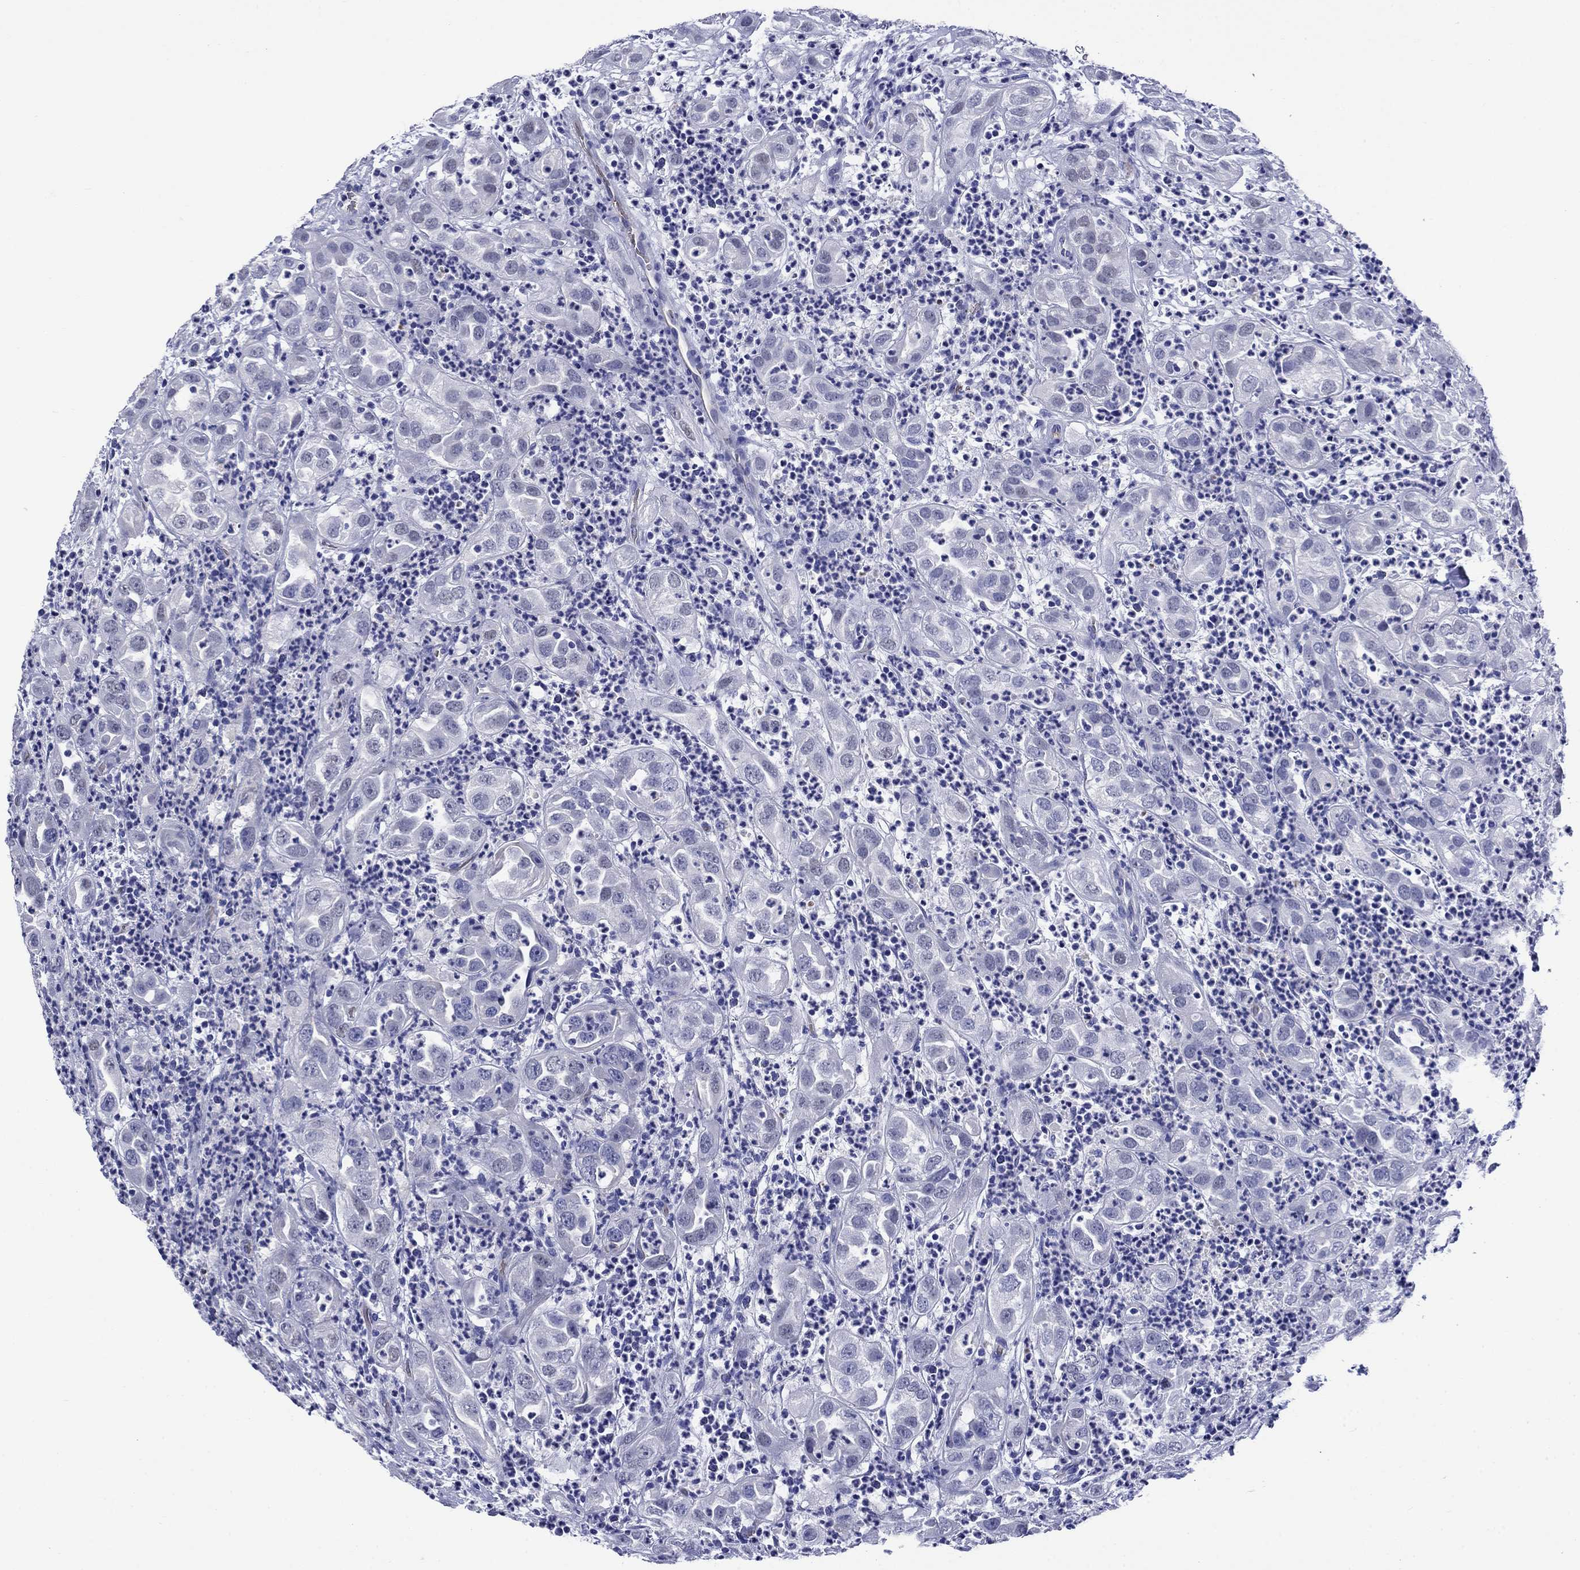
{"staining": {"intensity": "negative", "quantity": "none", "location": "none"}, "tissue": "urothelial cancer", "cell_type": "Tumor cells", "image_type": "cancer", "snomed": [{"axis": "morphology", "description": "Urothelial carcinoma, High grade"}, {"axis": "topography", "description": "Urinary bladder"}], "caption": "A high-resolution image shows immunohistochemistry staining of urothelial cancer, which shows no significant expression in tumor cells.", "gene": "SLC1A2", "patient": {"sex": "female", "age": 41}}